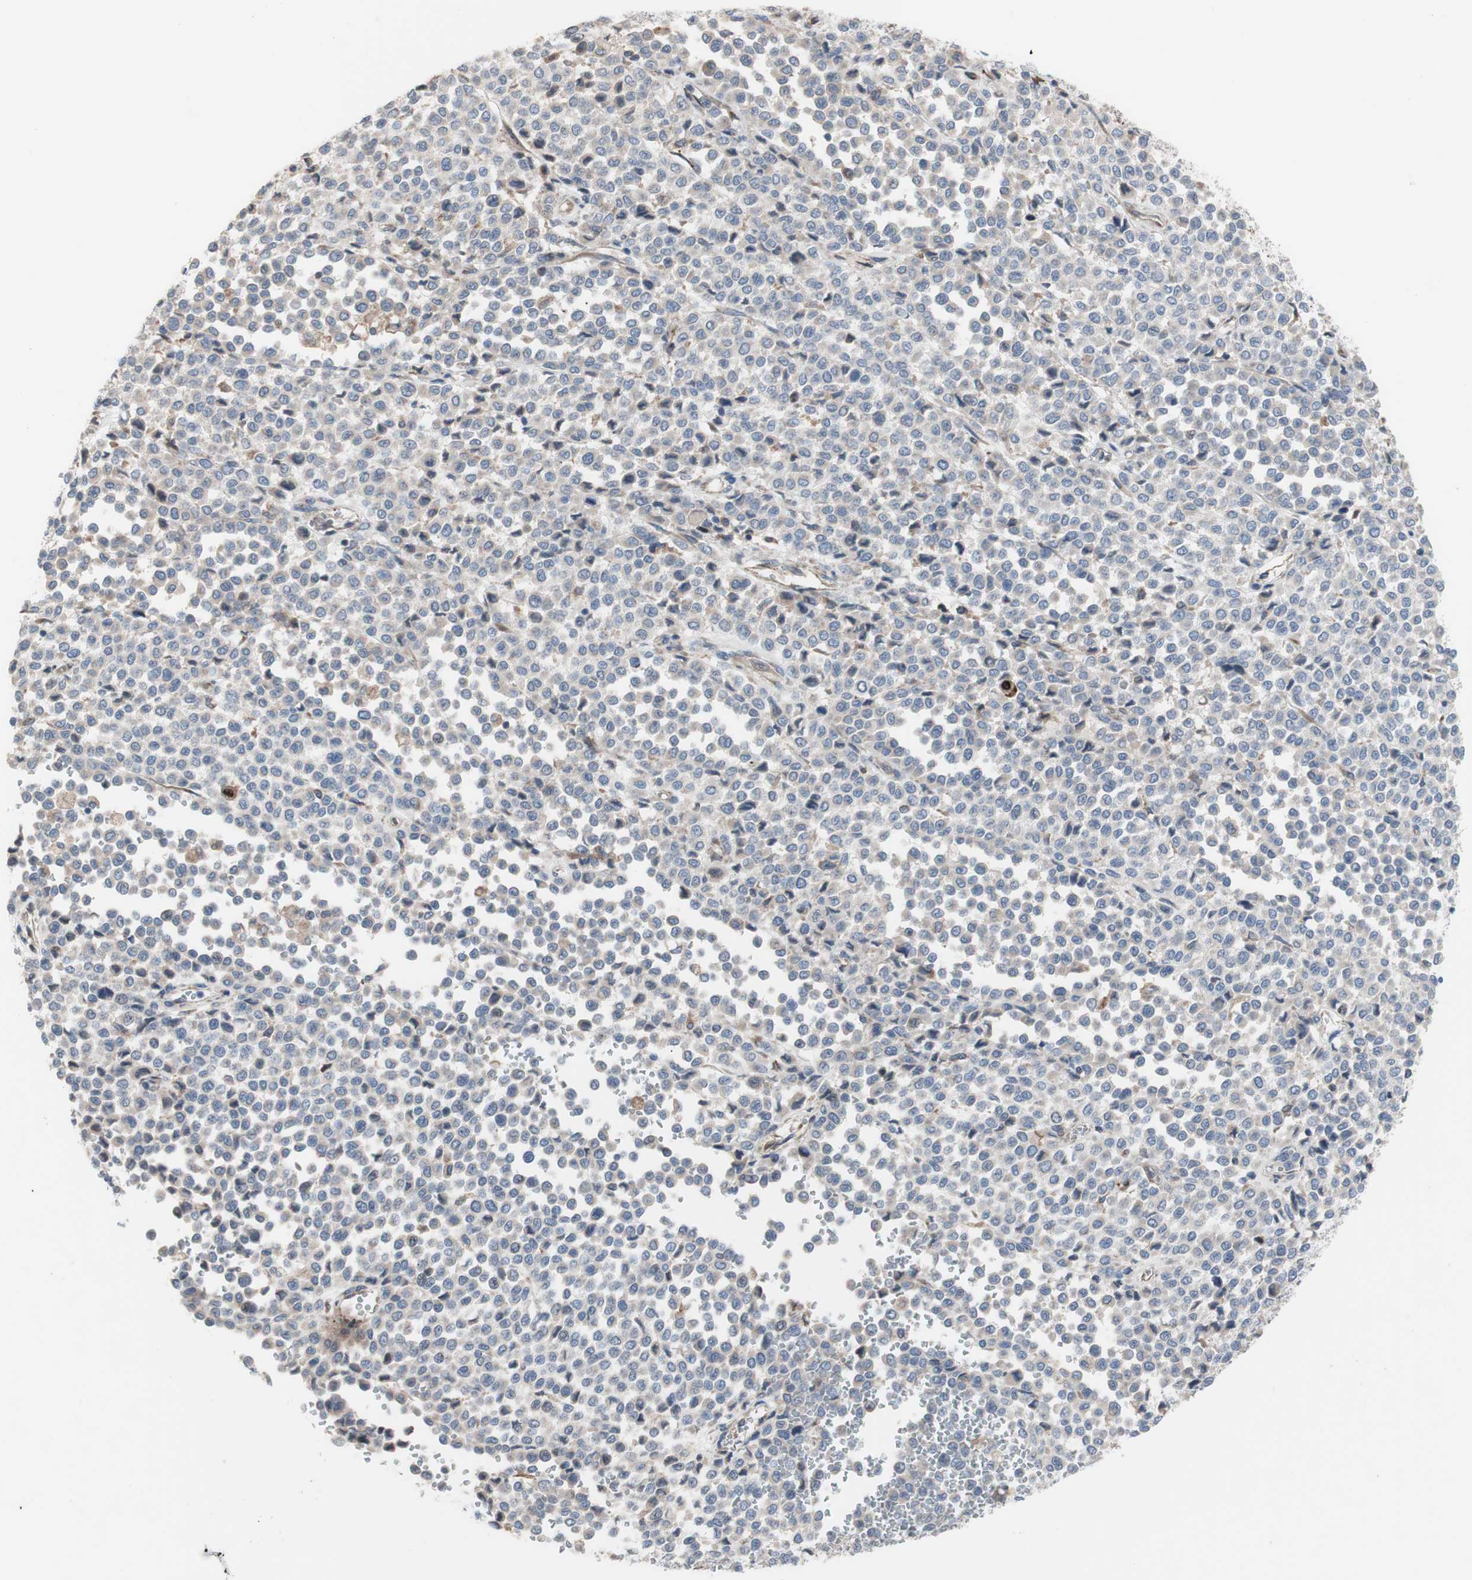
{"staining": {"intensity": "weak", "quantity": "<25%", "location": "cytoplasmic/membranous"}, "tissue": "melanoma", "cell_type": "Tumor cells", "image_type": "cancer", "snomed": [{"axis": "morphology", "description": "Malignant melanoma, Metastatic site"}, {"axis": "topography", "description": "Pancreas"}], "caption": "Melanoma stained for a protein using IHC reveals no expression tumor cells.", "gene": "TTC14", "patient": {"sex": "female", "age": 30}}